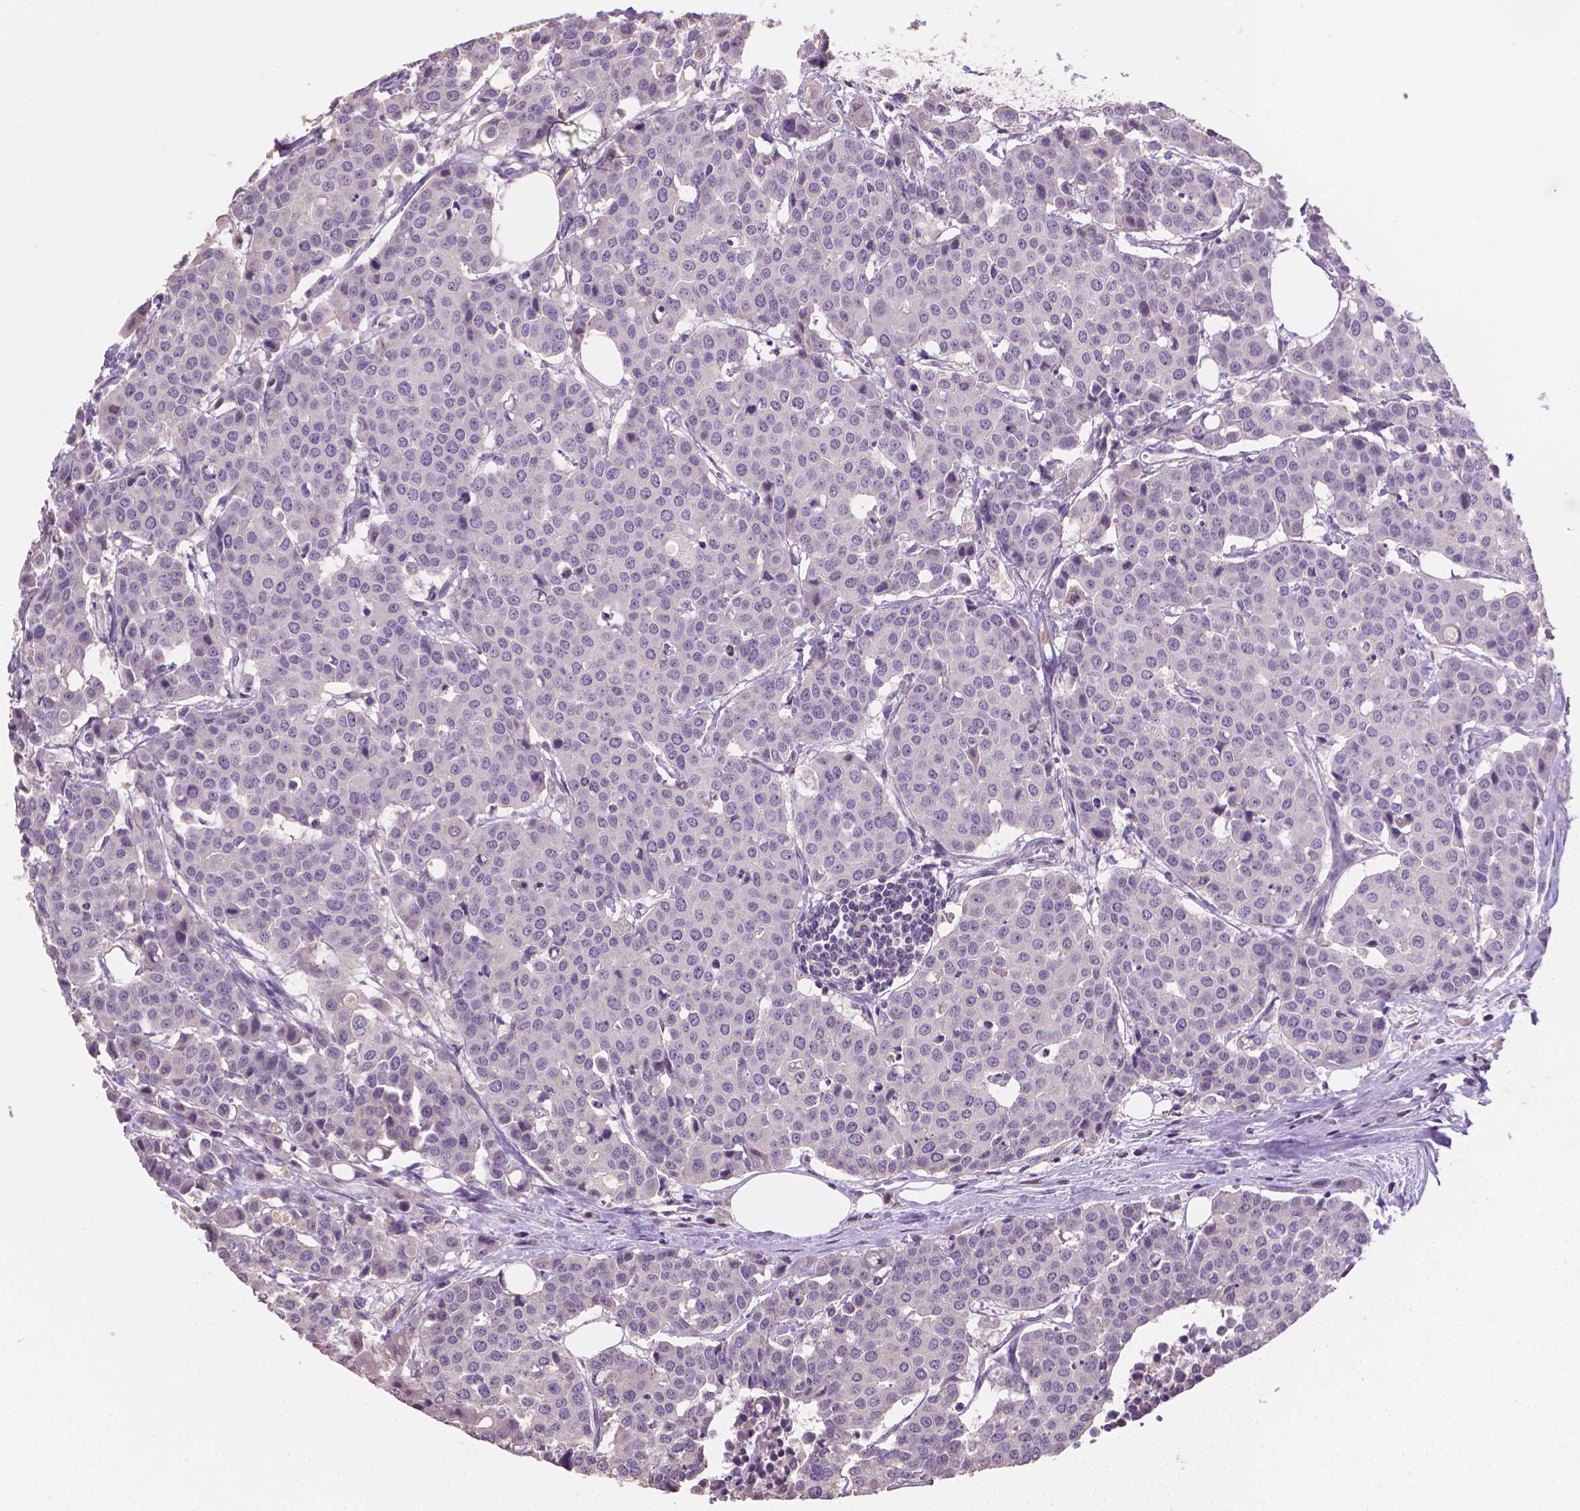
{"staining": {"intensity": "negative", "quantity": "none", "location": "none"}, "tissue": "carcinoid", "cell_type": "Tumor cells", "image_type": "cancer", "snomed": [{"axis": "morphology", "description": "Carcinoid, malignant, NOS"}, {"axis": "topography", "description": "Colon"}], "caption": "DAB immunohistochemical staining of carcinoid (malignant) displays no significant positivity in tumor cells.", "gene": "CATIP", "patient": {"sex": "male", "age": 81}}